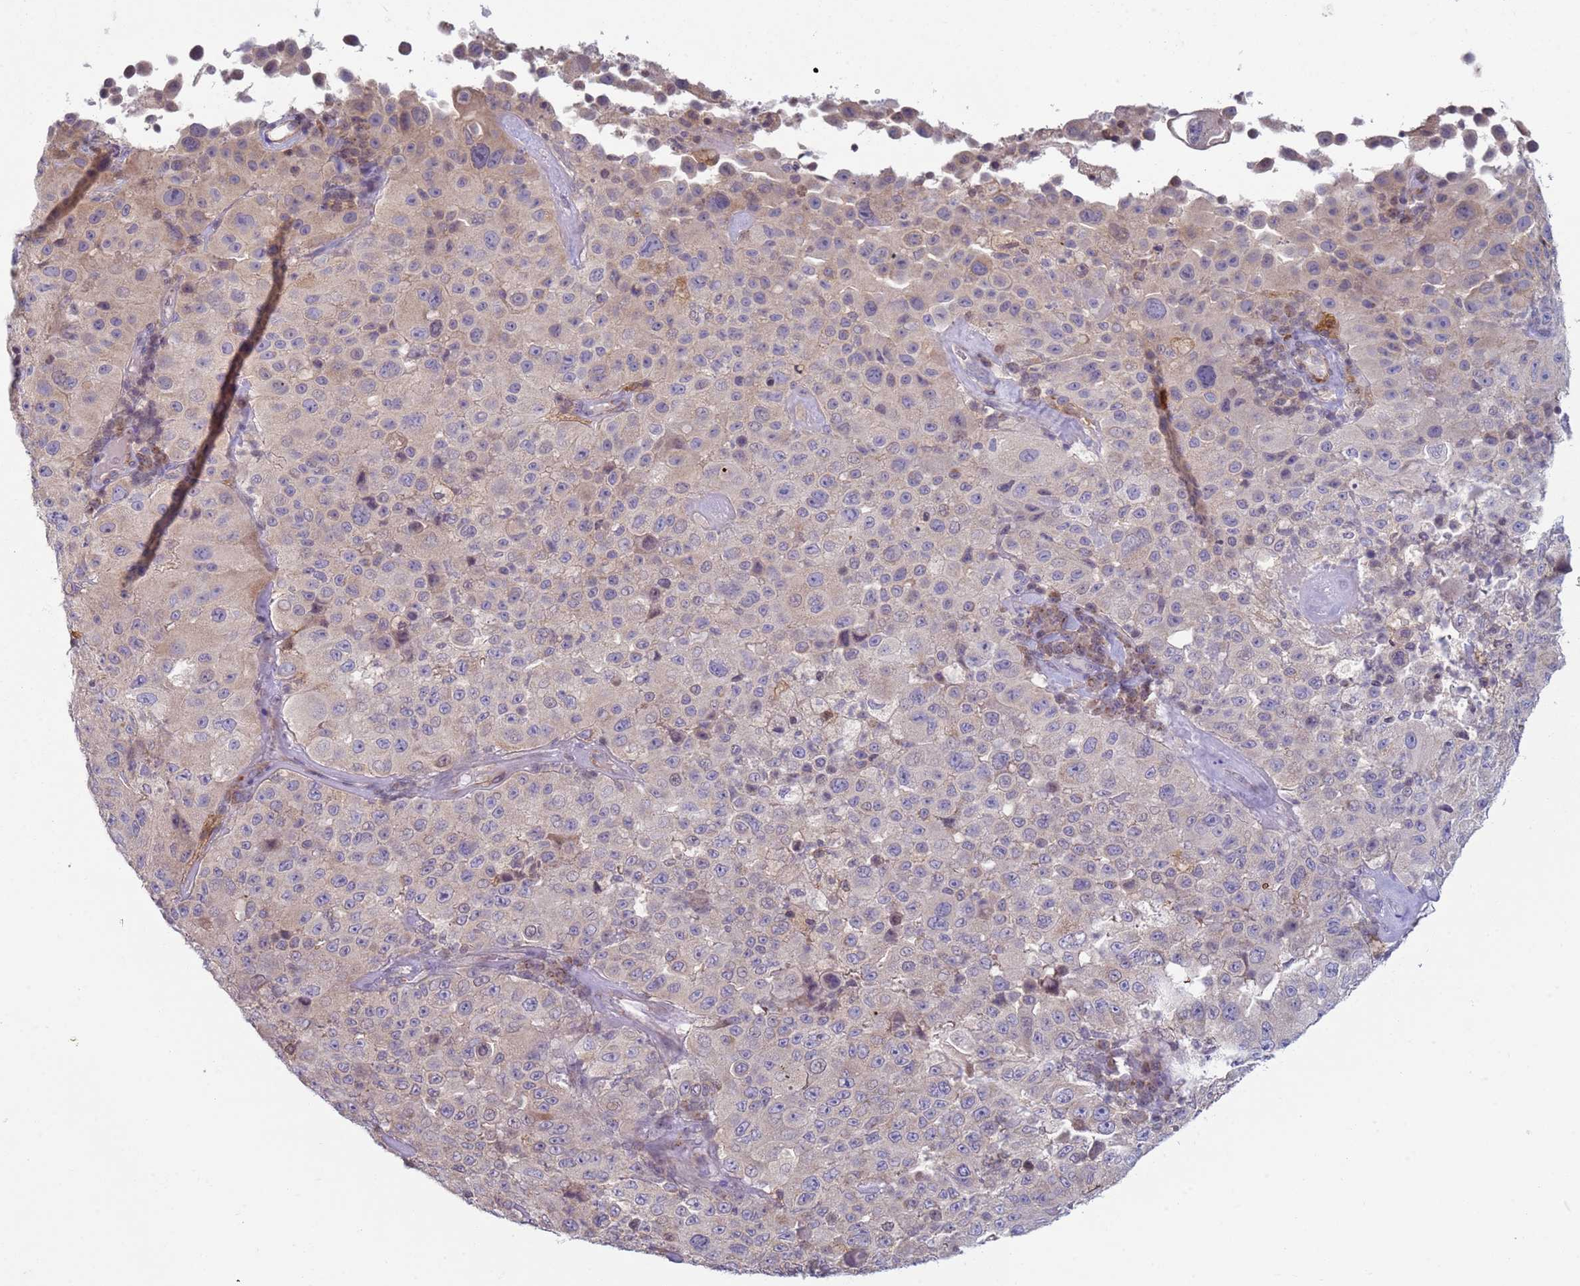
{"staining": {"intensity": "weak", "quantity": "<25%", "location": "cytoplasmic/membranous"}, "tissue": "melanoma", "cell_type": "Tumor cells", "image_type": "cancer", "snomed": [{"axis": "morphology", "description": "Malignant melanoma, Metastatic site"}, {"axis": "topography", "description": "Lymph node"}], "caption": "IHC histopathology image of human malignant melanoma (metastatic site) stained for a protein (brown), which displays no expression in tumor cells.", "gene": "SNAPC4", "patient": {"sex": "male", "age": 62}}